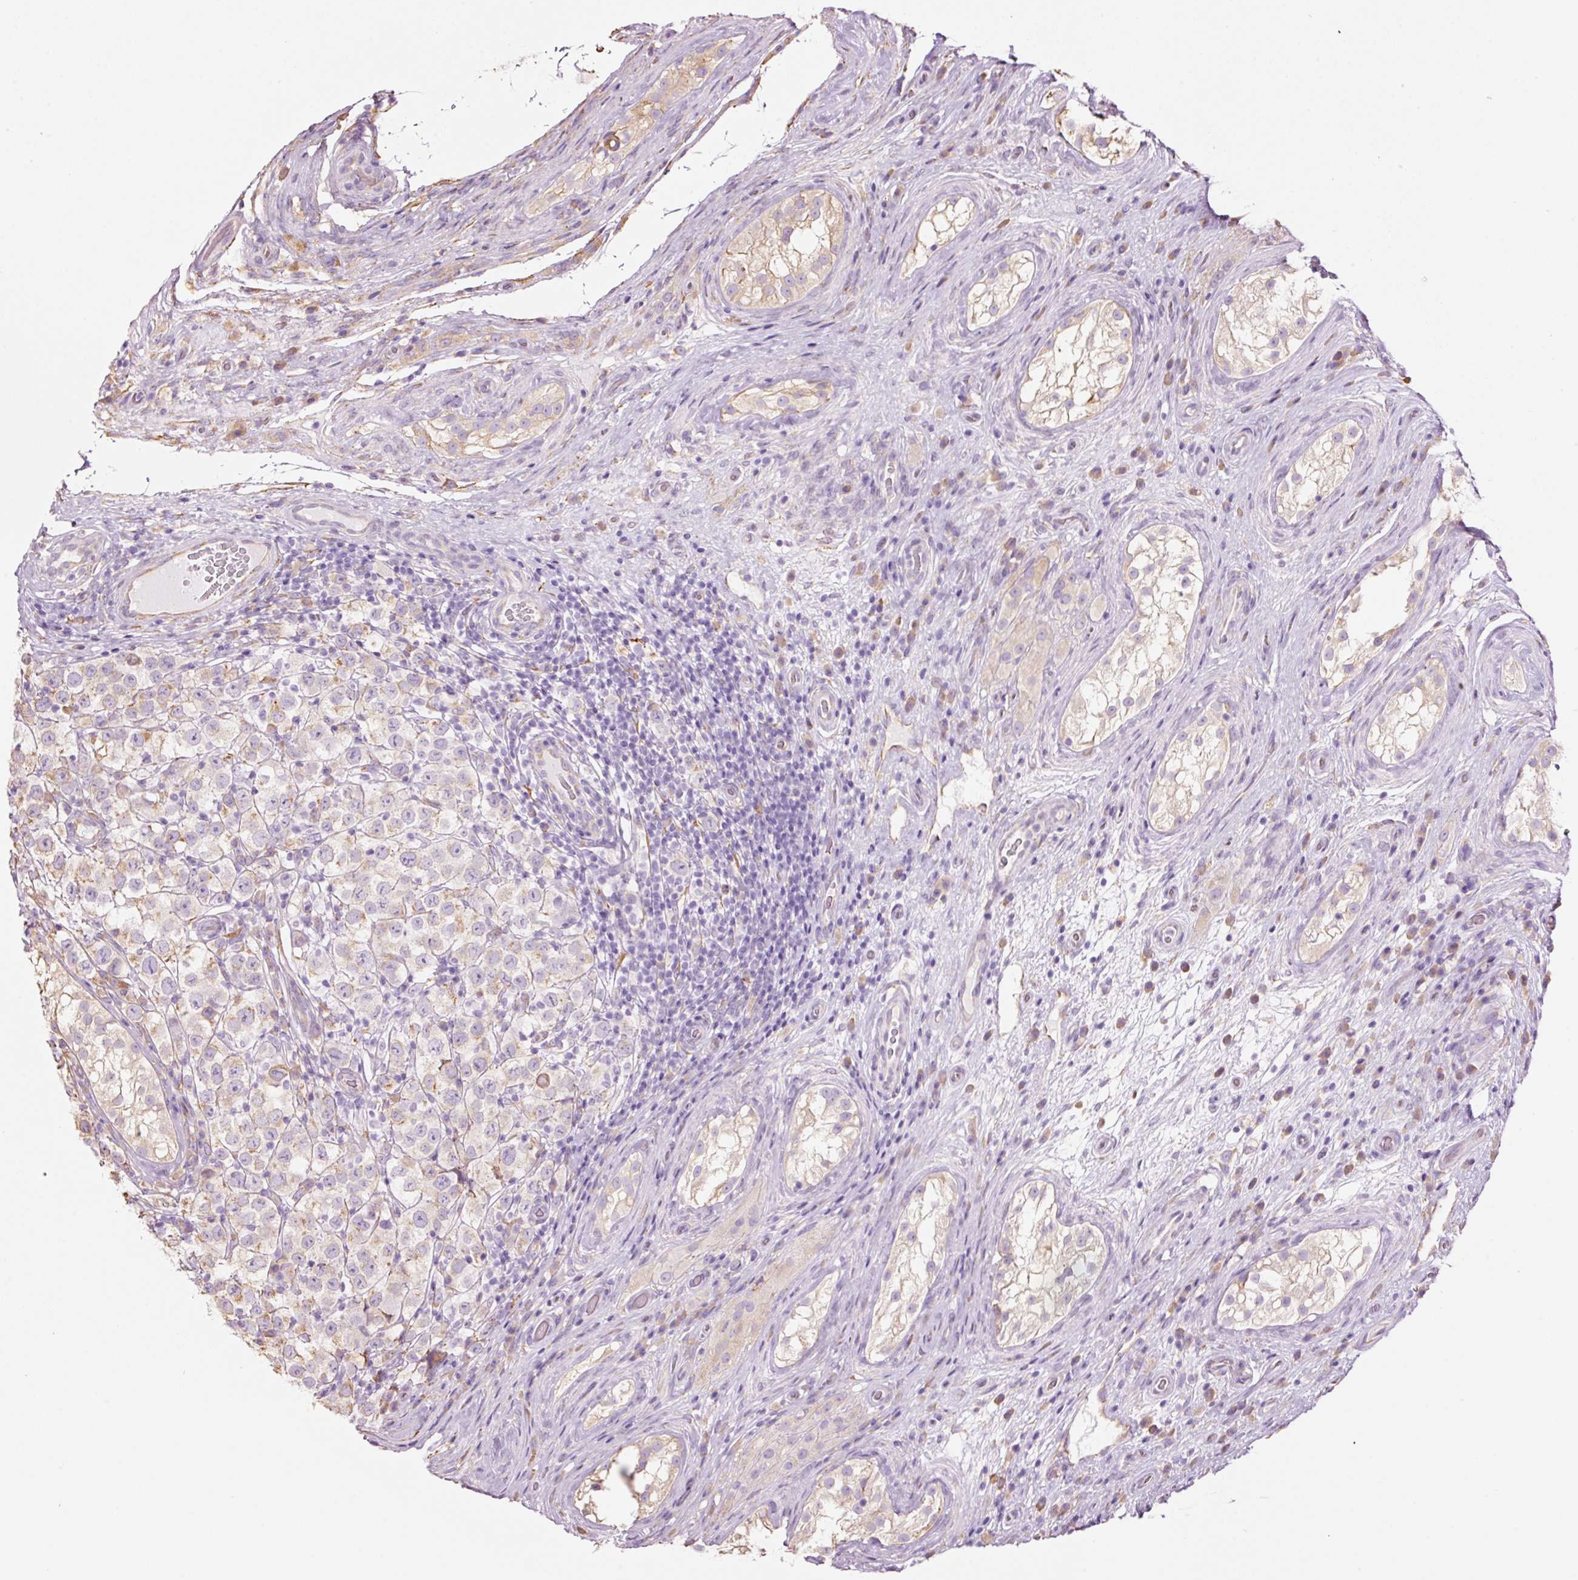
{"staining": {"intensity": "weak", "quantity": "25%-75%", "location": "cytoplasmic/membranous"}, "tissue": "testis cancer", "cell_type": "Tumor cells", "image_type": "cancer", "snomed": [{"axis": "morphology", "description": "Seminoma, NOS"}, {"axis": "morphology", "description": "Carcinoma, Embryonal, NOS"}, {"axis": "topography", "description": "Testis"}], "caption": "Seminoma (testis) was stained to show a protein in brown. There is low levels of weak cytoplasmic/membranous expression in approximately 25%-75% of tumor cells.", "gene": "GCG", "patient": {"sex": "male", "age": 41}}